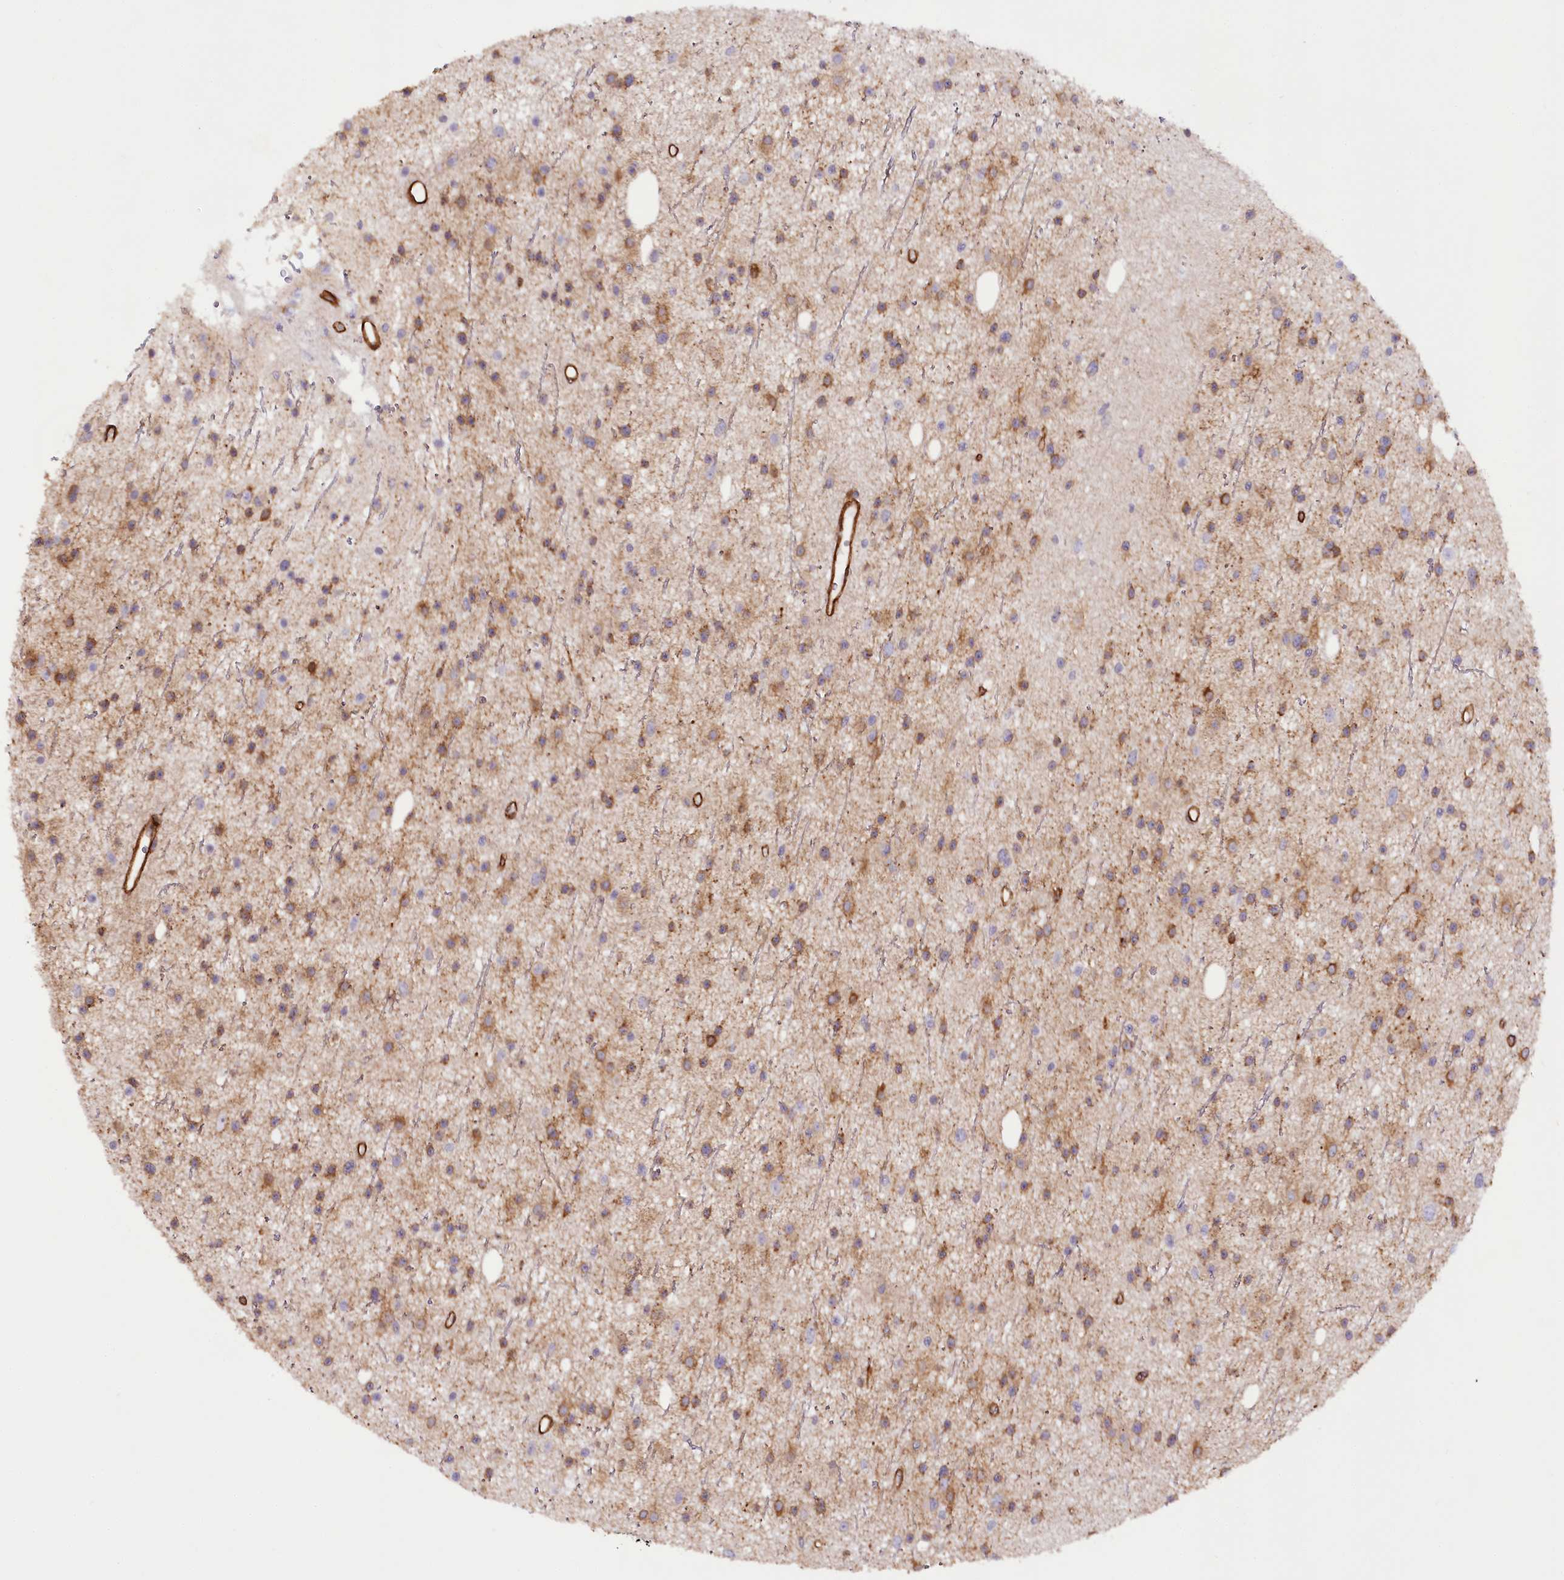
{"staining": {"intensity": "moderate", "quantity": "25%-75%", "location": "cytoplasmic/membranous"}, "tissue": "glioma", "cell_type": "Tumor cells", "image_type": "cancer", "snomed": [{"axis": "morphology", "description": "Glioma, malignant, Low grade"}, {"axis": "topography", "description": "Cerebral cortex"}], "caption": "IHC photomicrograph of low-grade glioma (malignant) stained for a protein (brown), which demonstrates medium levels of moderate cytoplasmic/membranous staining in approximately 25%-75% of tumor cells.", "gene": "SYNPO2", "patient": {"sex": "female", "age": 39}}